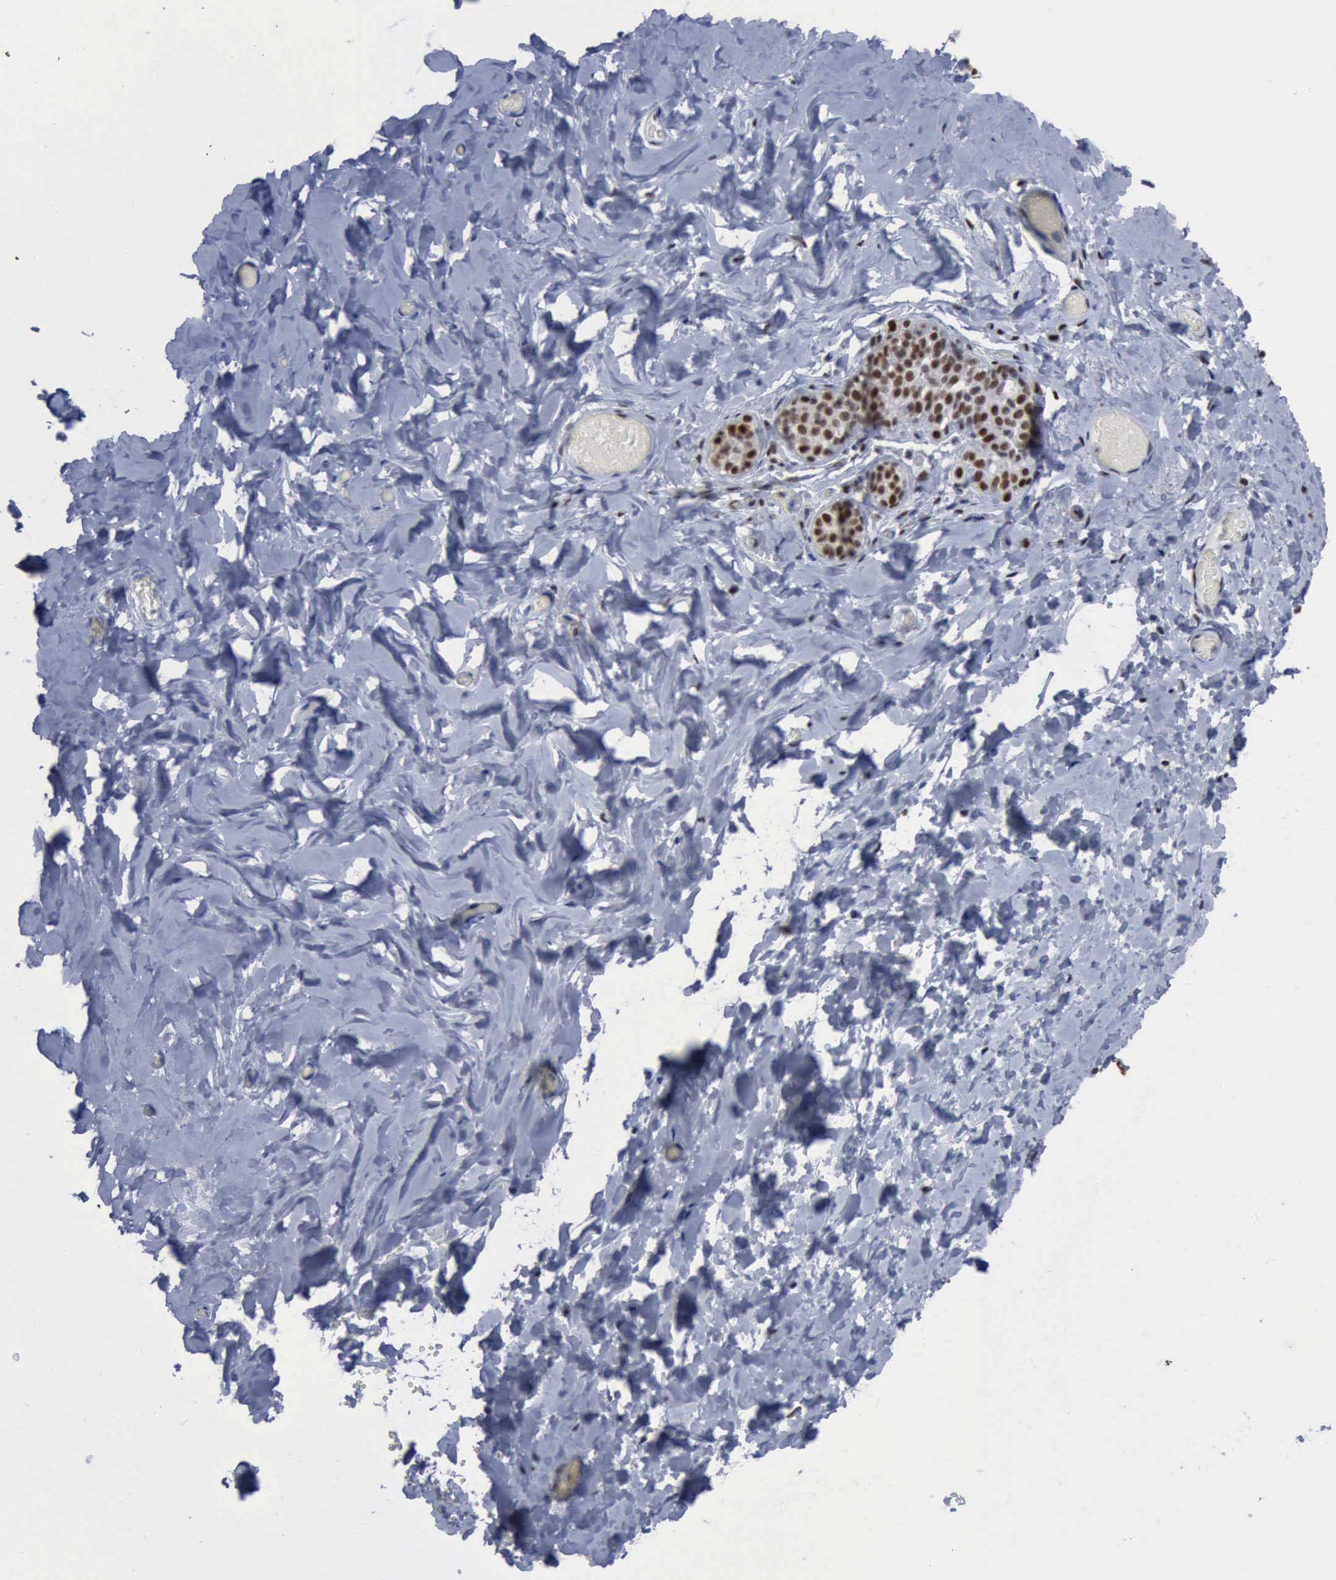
{"staining": {"intensity": "moderate", "quantity": ">75%", "location": "nuclear"}, "tissue": "breast", "cell_type": "Glandular cells", "image_type": "normal", "snomed": [{"axis": "morphology", "description": "Normal tissue, NOS"}, {"axis": "topography", "description": "Breast"}], "caption": "The photomicrograph shows immunohistochemical staining of normal breast. There is moderate nuclear positivity is seen in about >75% of glandular cells. The staining is performed using DAB (3,3'-diaminobenzidine) brown chromogen to label protein expression. The nuclei are counter-stained blue using hematoxylin.", "gene": "PCNA", "patient": {"sex": "female", "age": 75}}